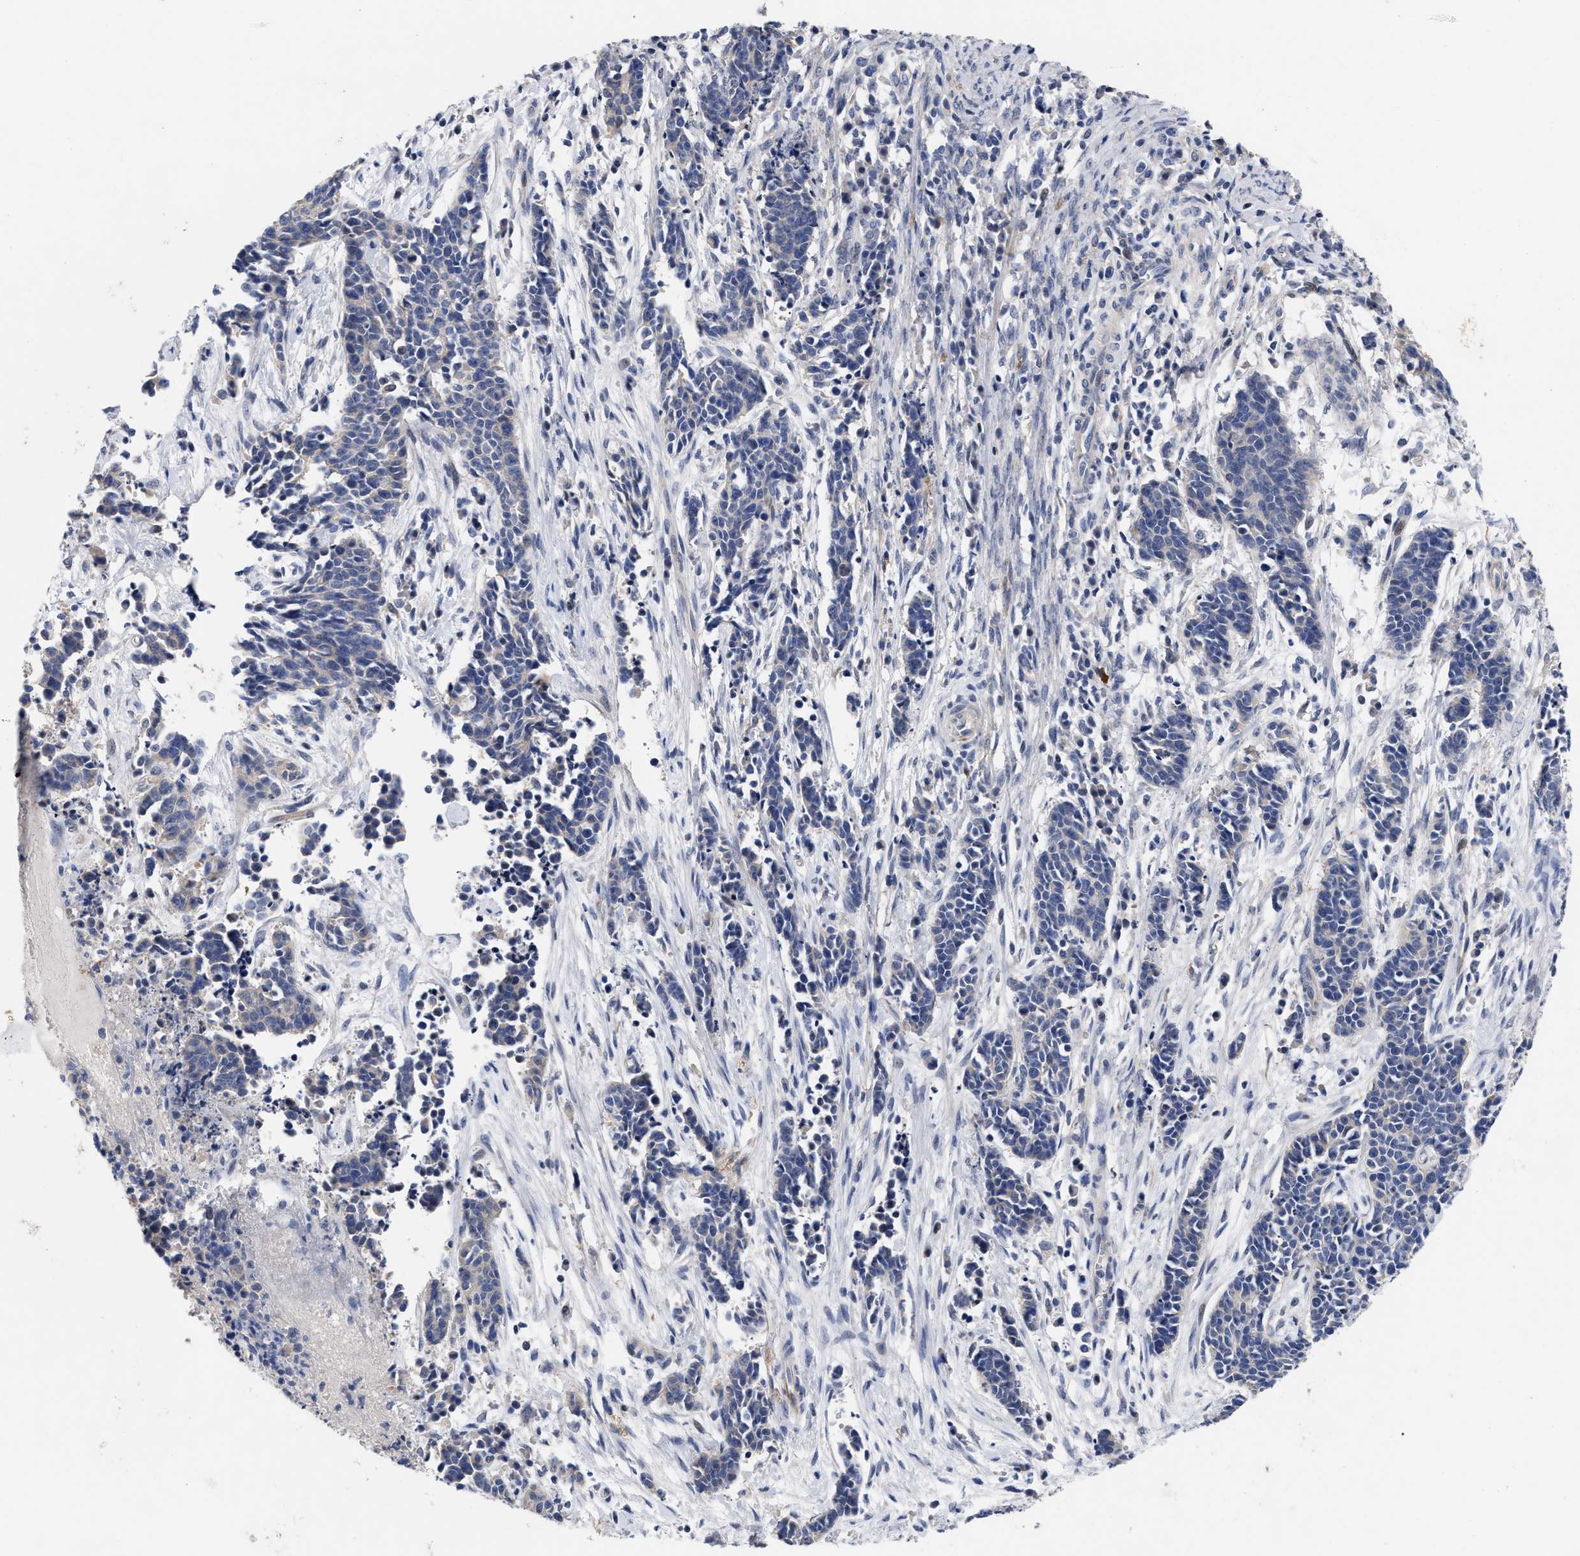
{"staining": {"intensity": "negative", "quantity": "none", "location": "none"}, "tissue": "cervical cancer", "cell_type": "Tumor cells", "image_type": "cancer", "snomed": [{"axis": "morphology", "description": "Squamous cell carcinoma, NOS"}, {"axis": "topography", "description": "Cervix"}], "caption": "Tumor cells are negative for brown protein staining in cervical cancer. (Brightfield microscopy of DAB immunohistochemistry (IHC) at high magnification).", "gene": "CCN5", "patient": {"sex": "female", "age": 35}}